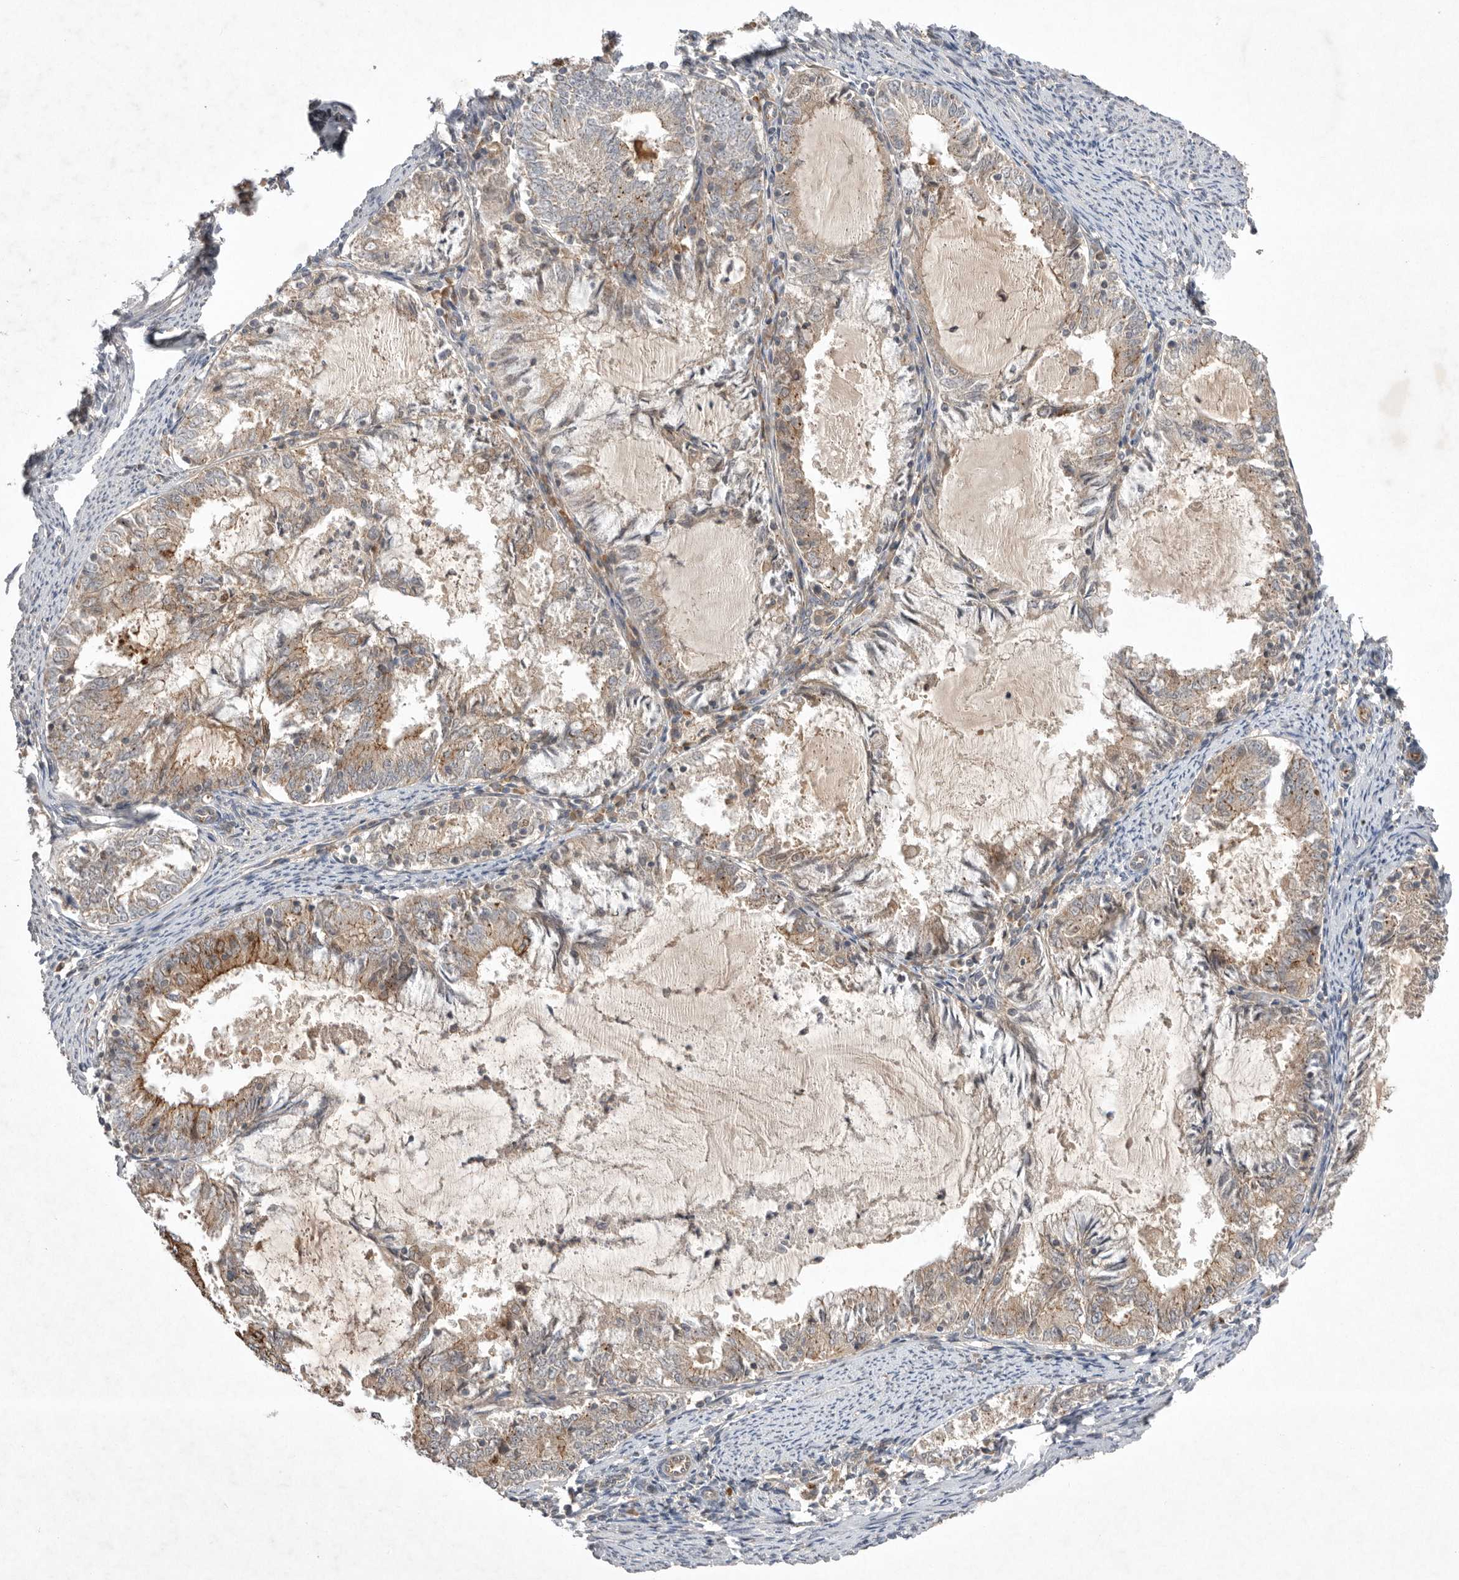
{"staining": {"intensity": "moderate", "quantity": "25%-75%", "location": "cytoplasmic/membranous"}, "tissue": "endometrial cancer", "cell_type": "Tumor cells", "image_type": "cancer", "snomed": [{"axis": "morphology", "description": "Adenocarcinoma, NOS"}, {"axis": "topography", "description": "Endometrium"}], "caption": "Immunohistochemical staining of human endometrial cancer (adenocarcinoma) reveals medium levels of moderate cytoplasmic/membranous protein positivity in approximately 25%-75% of tumor cells.", "gene": "NRCAM", "patient": {"sex": "female", "age": 57}}